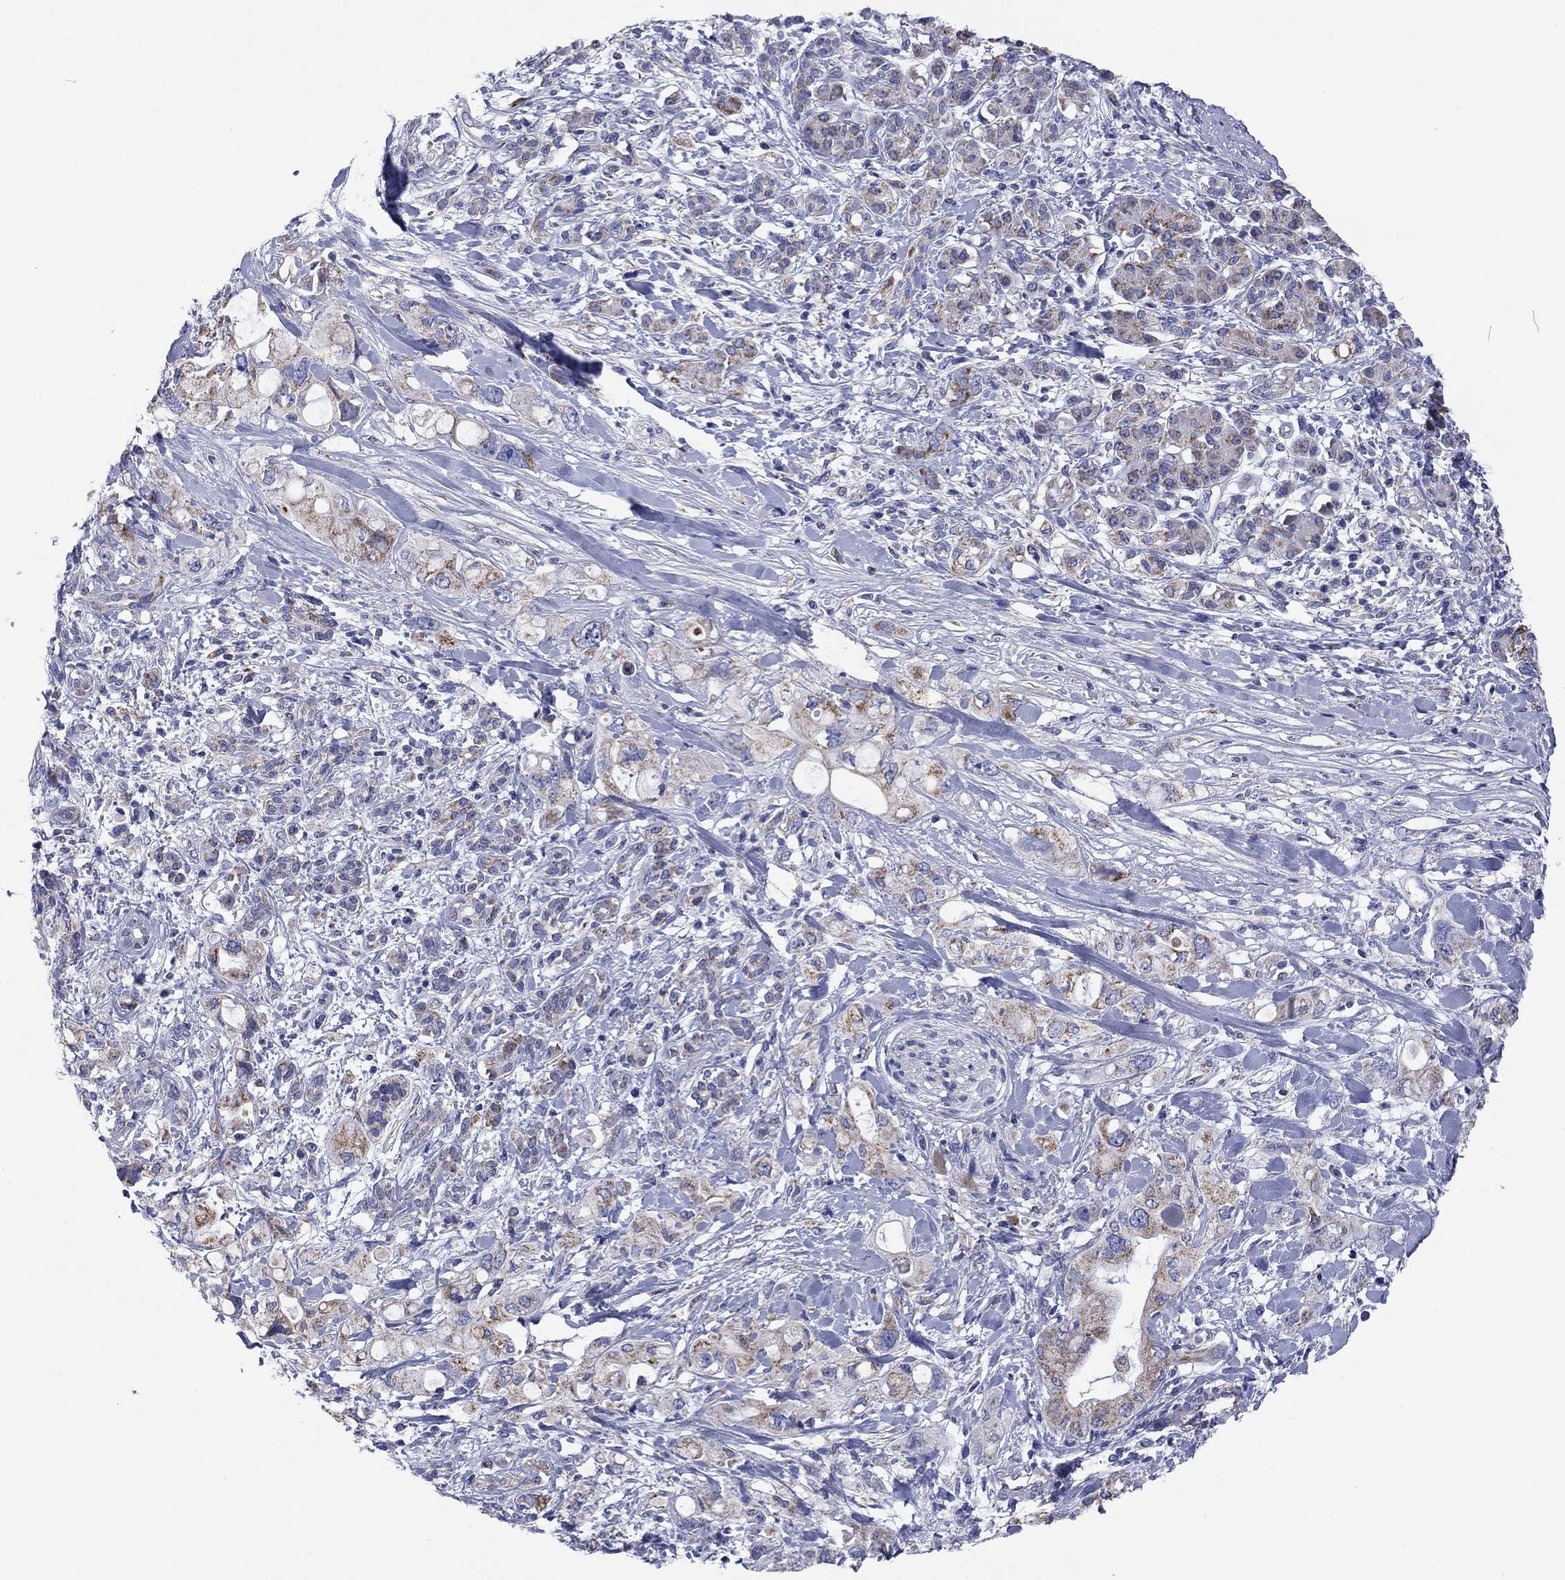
{"staining": {"intensity": "moderate", "quantity": "25%-75%", "location": "cytoplasmic/membranous"}, "tissue": "pancreatic cancer", "cell_type": "Tumor cells", "image_type": "cancer", "snomed": [{"axis": "morphology", "description": "Adenocarcinoma, NOS"}, {"axis": "topography", "description": "Pancreas"}], "caption": "A brown stain highlights moderate cytoplasmic/membranous expression of a protein in pancreatic cancer tumor cells. The staining was performed using DAB to visualize the protein expression in brown, while the nuclei were stained in blue with hematoxylin (Magnification: 20x).", "gene": "MGST3", "patient": {"sex": "female", "age": 56}}